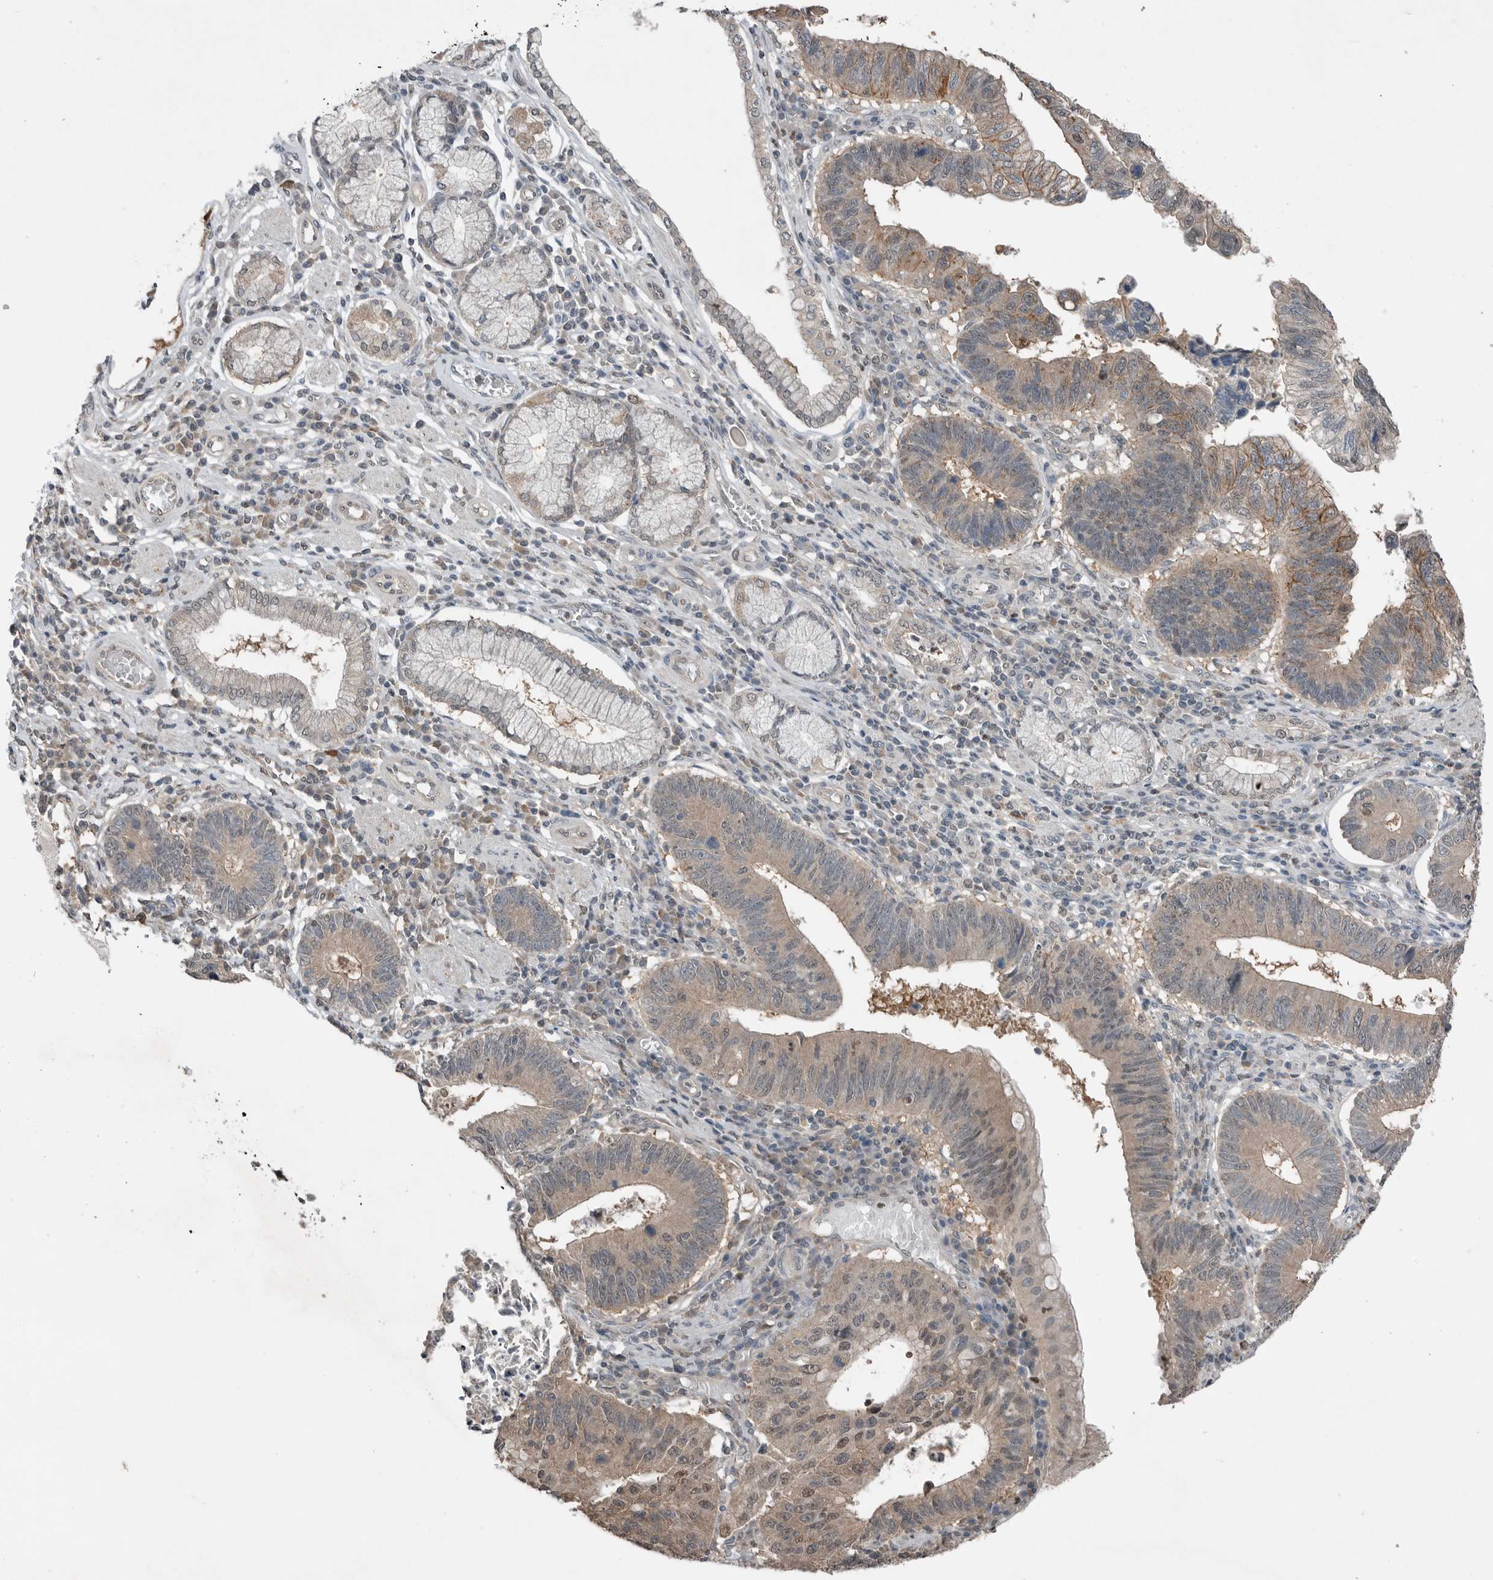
{"staining": {"intensity": "moderate", "quantity": ">75%", "location": "cytoplasmic/membranous,nuclear"}, "tissue": "stomach cancer", "cell_type": "Tumor cells", "image_type": "cancer", "snomed": [{"axis": "morphology", "description": "Adenocarcinoma, NOS"}, {"axis": "topography", "description": "Stomach"}], "caption": "DAB immunohistochemical staining of stomach cancer reveals moderate cytoplasmic/membranous and nuclear protein staining in about >75% of tumor cells.", "gene": "MFAP3L", "patient": {"sex": "male", "age": 59}}